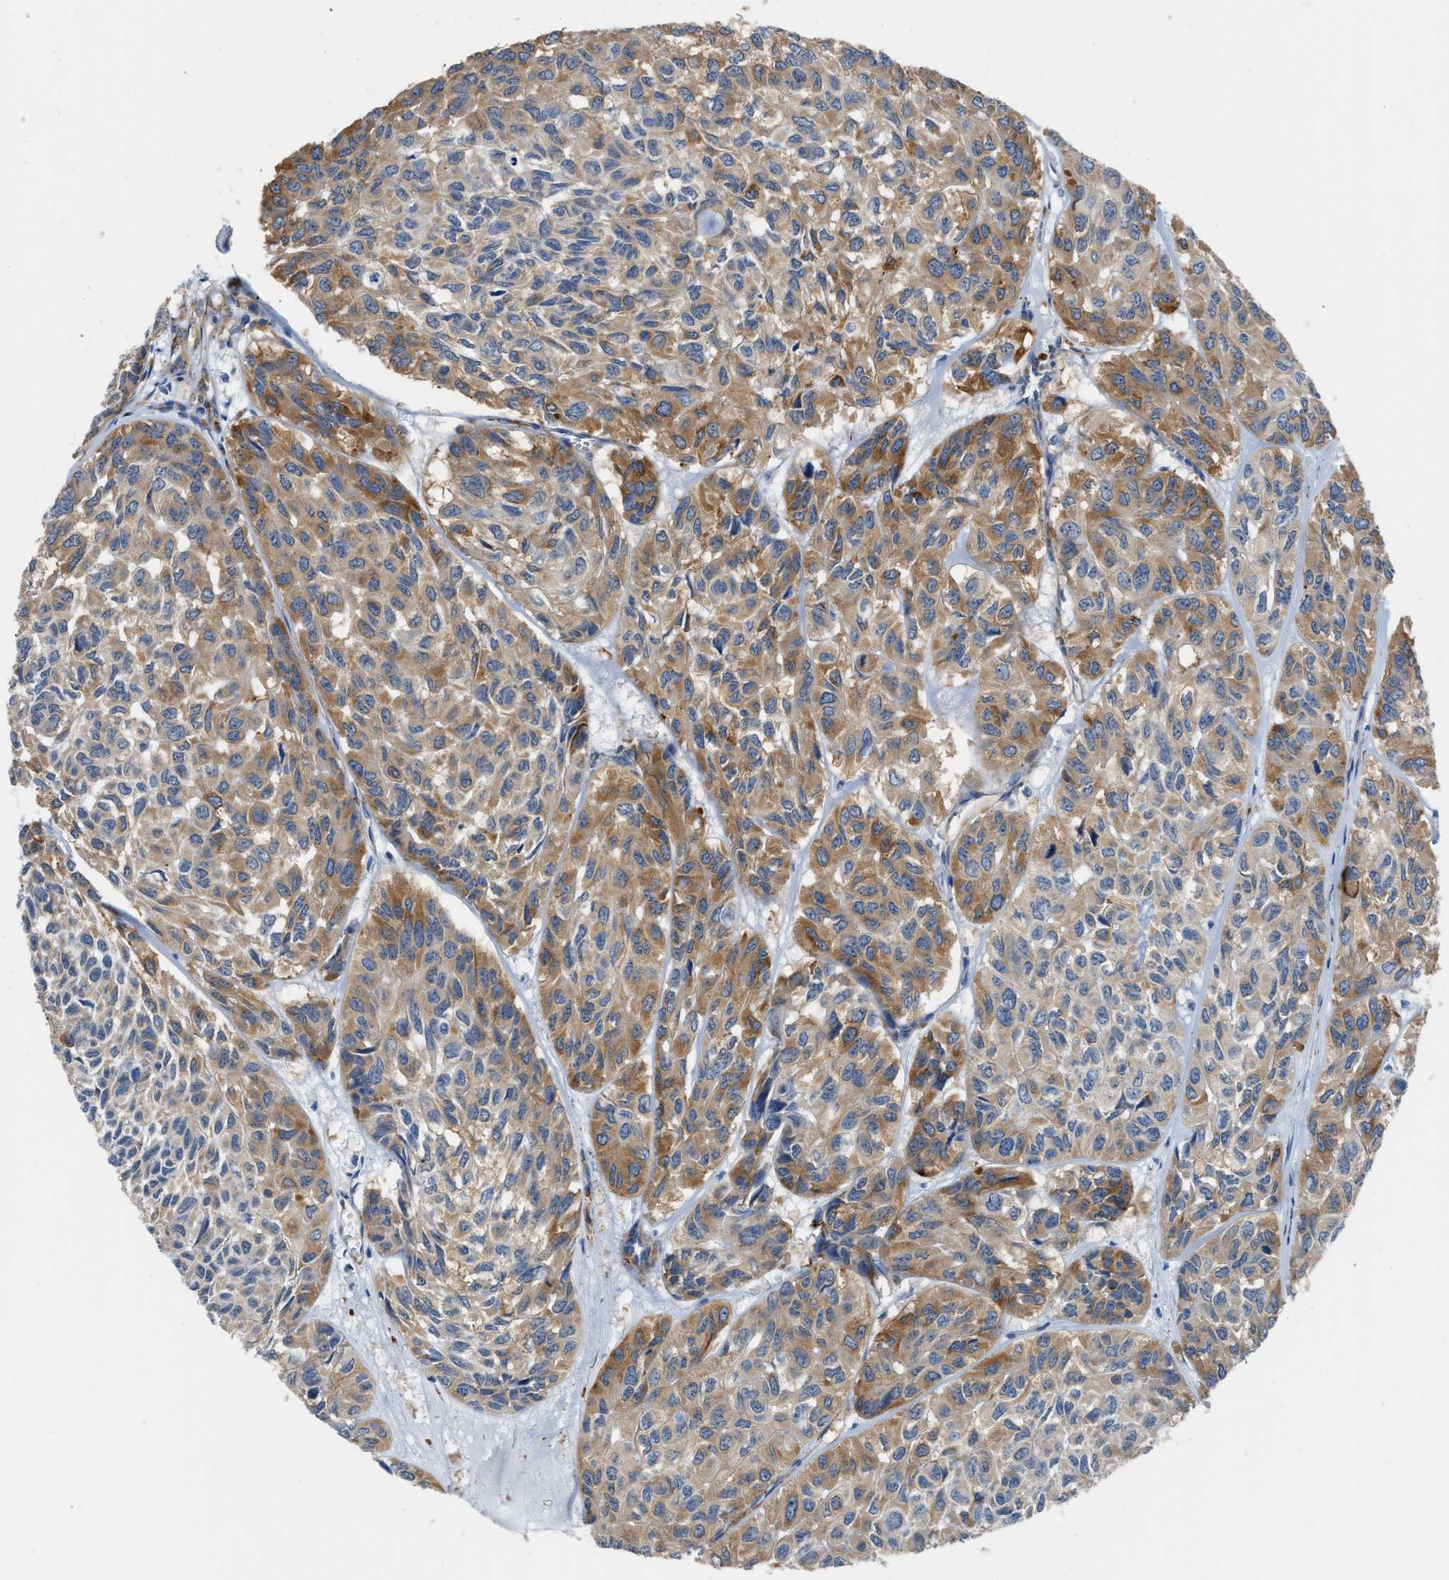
{"staining": {"intensity": "moderate", "quantity": ">75%", "location": "cytoplasmic/membranous"}, "tissue": "head and neck cancer", "cell_type": "Tumor cells", "image_type": "cancer", "snomed": [{"axis": "morphology", "description": "Adenocarcinoma, NOS"}, {"axis": "topography", "description": "Salivary gland, NOS"}, {"axis": "topography", "description": "Head-Neck"}], "caption": "Protein expression analysis of head and neck cancer (adenocarcinoma) exhibits moderate cytoplasmic/membranous expression in approximately >75% of tumor cells.", "gene": "ZSWIM5", "patient": {"sex": "female", "age": 76}}